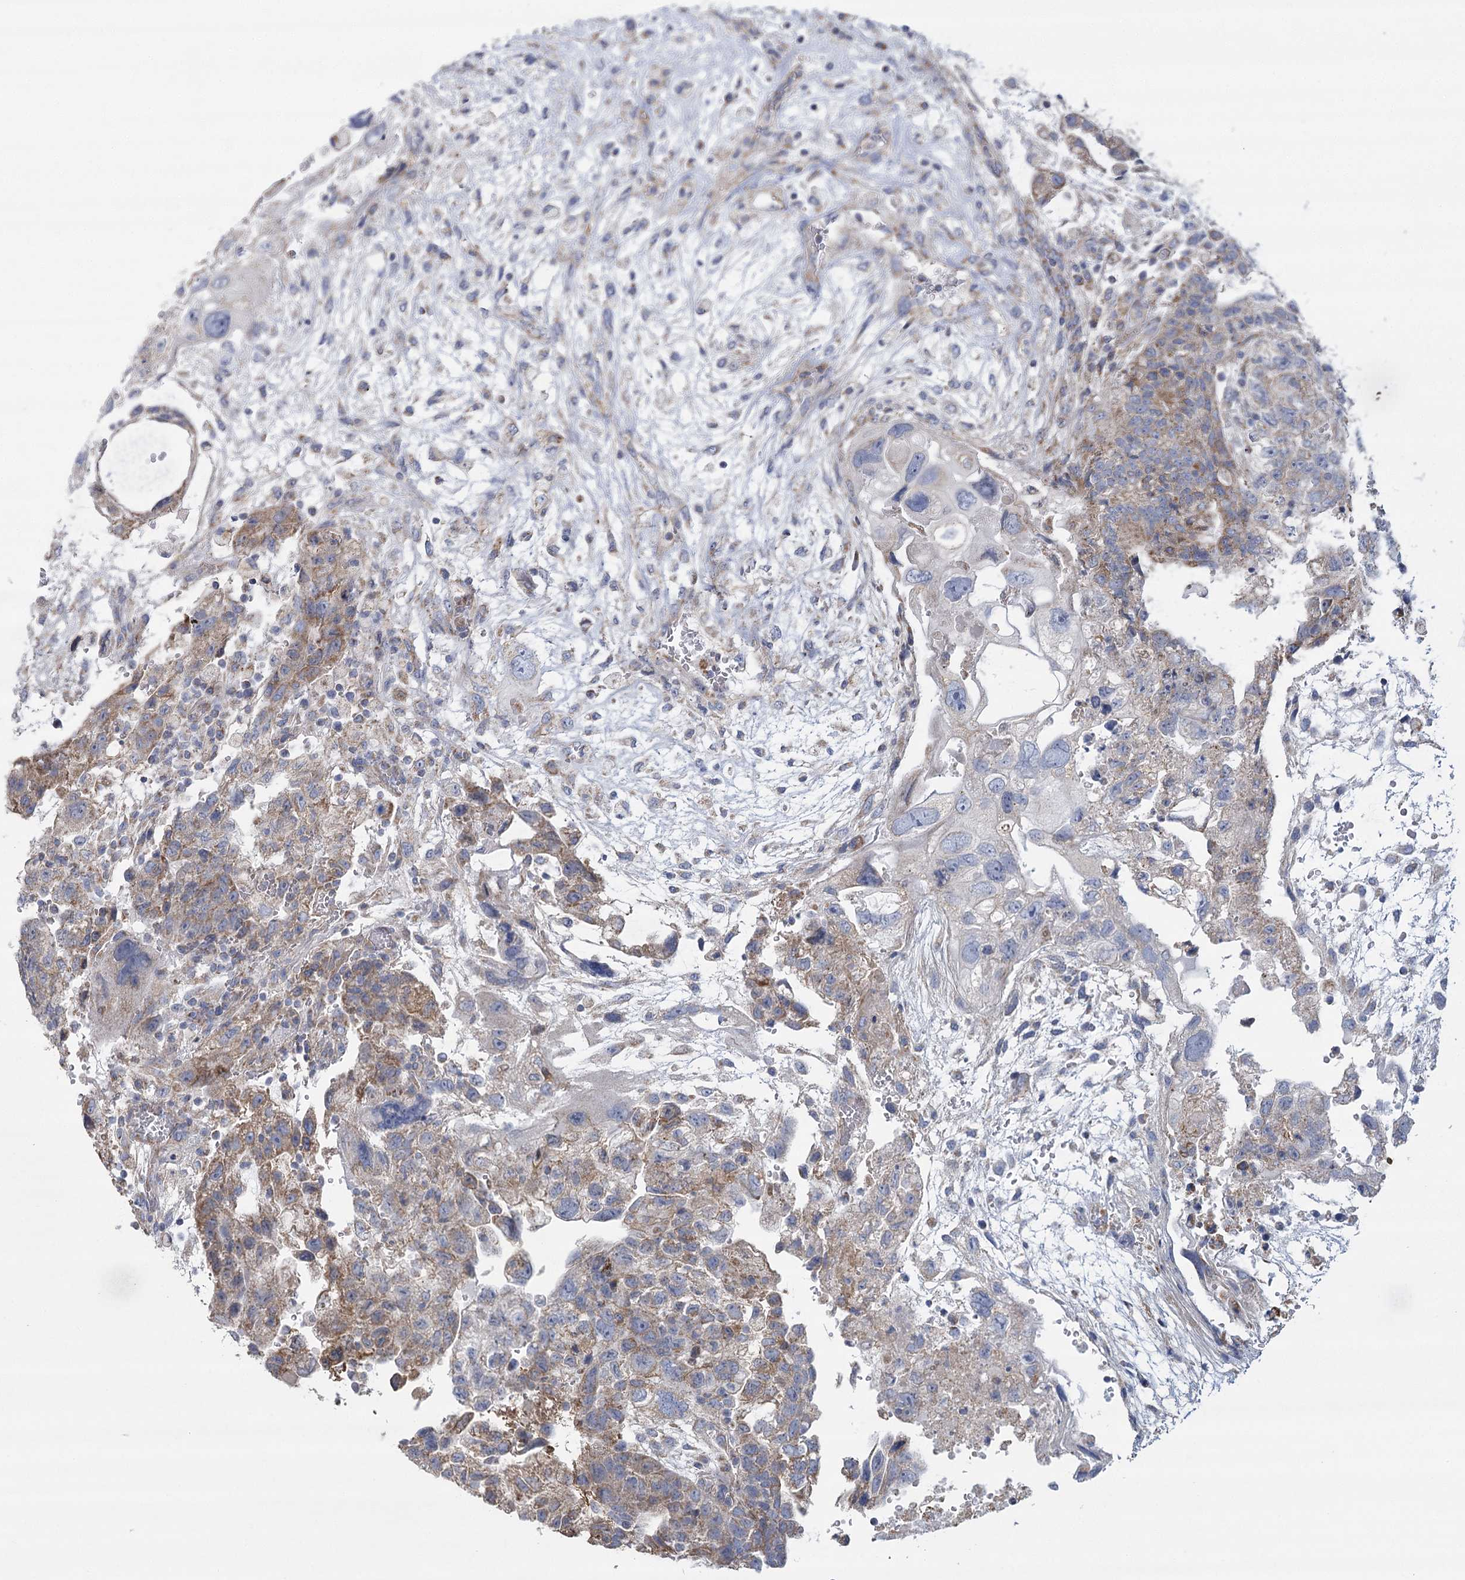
{"staining": {"intensity": "moderate", "quantity": "25%-75%", "location": "cytoplasmic/membranous"}, "tissue": "testis cancer", "cell_type": "Tumor cells", "image_type": "cancer", "snomed": [{"axis": "morphology", "description": "Carcinoma, Embryonal, NOS"}, {"axis": "topography", "description": "Testis"}], "caption": "Protein expression analysis of testis cancer reveals moderate cytoplasmic/membranous positivity in approximately 25%-75% of tumor cells.", "gene": "SNX7", "patient": {"sex": "male", "age": 36}}